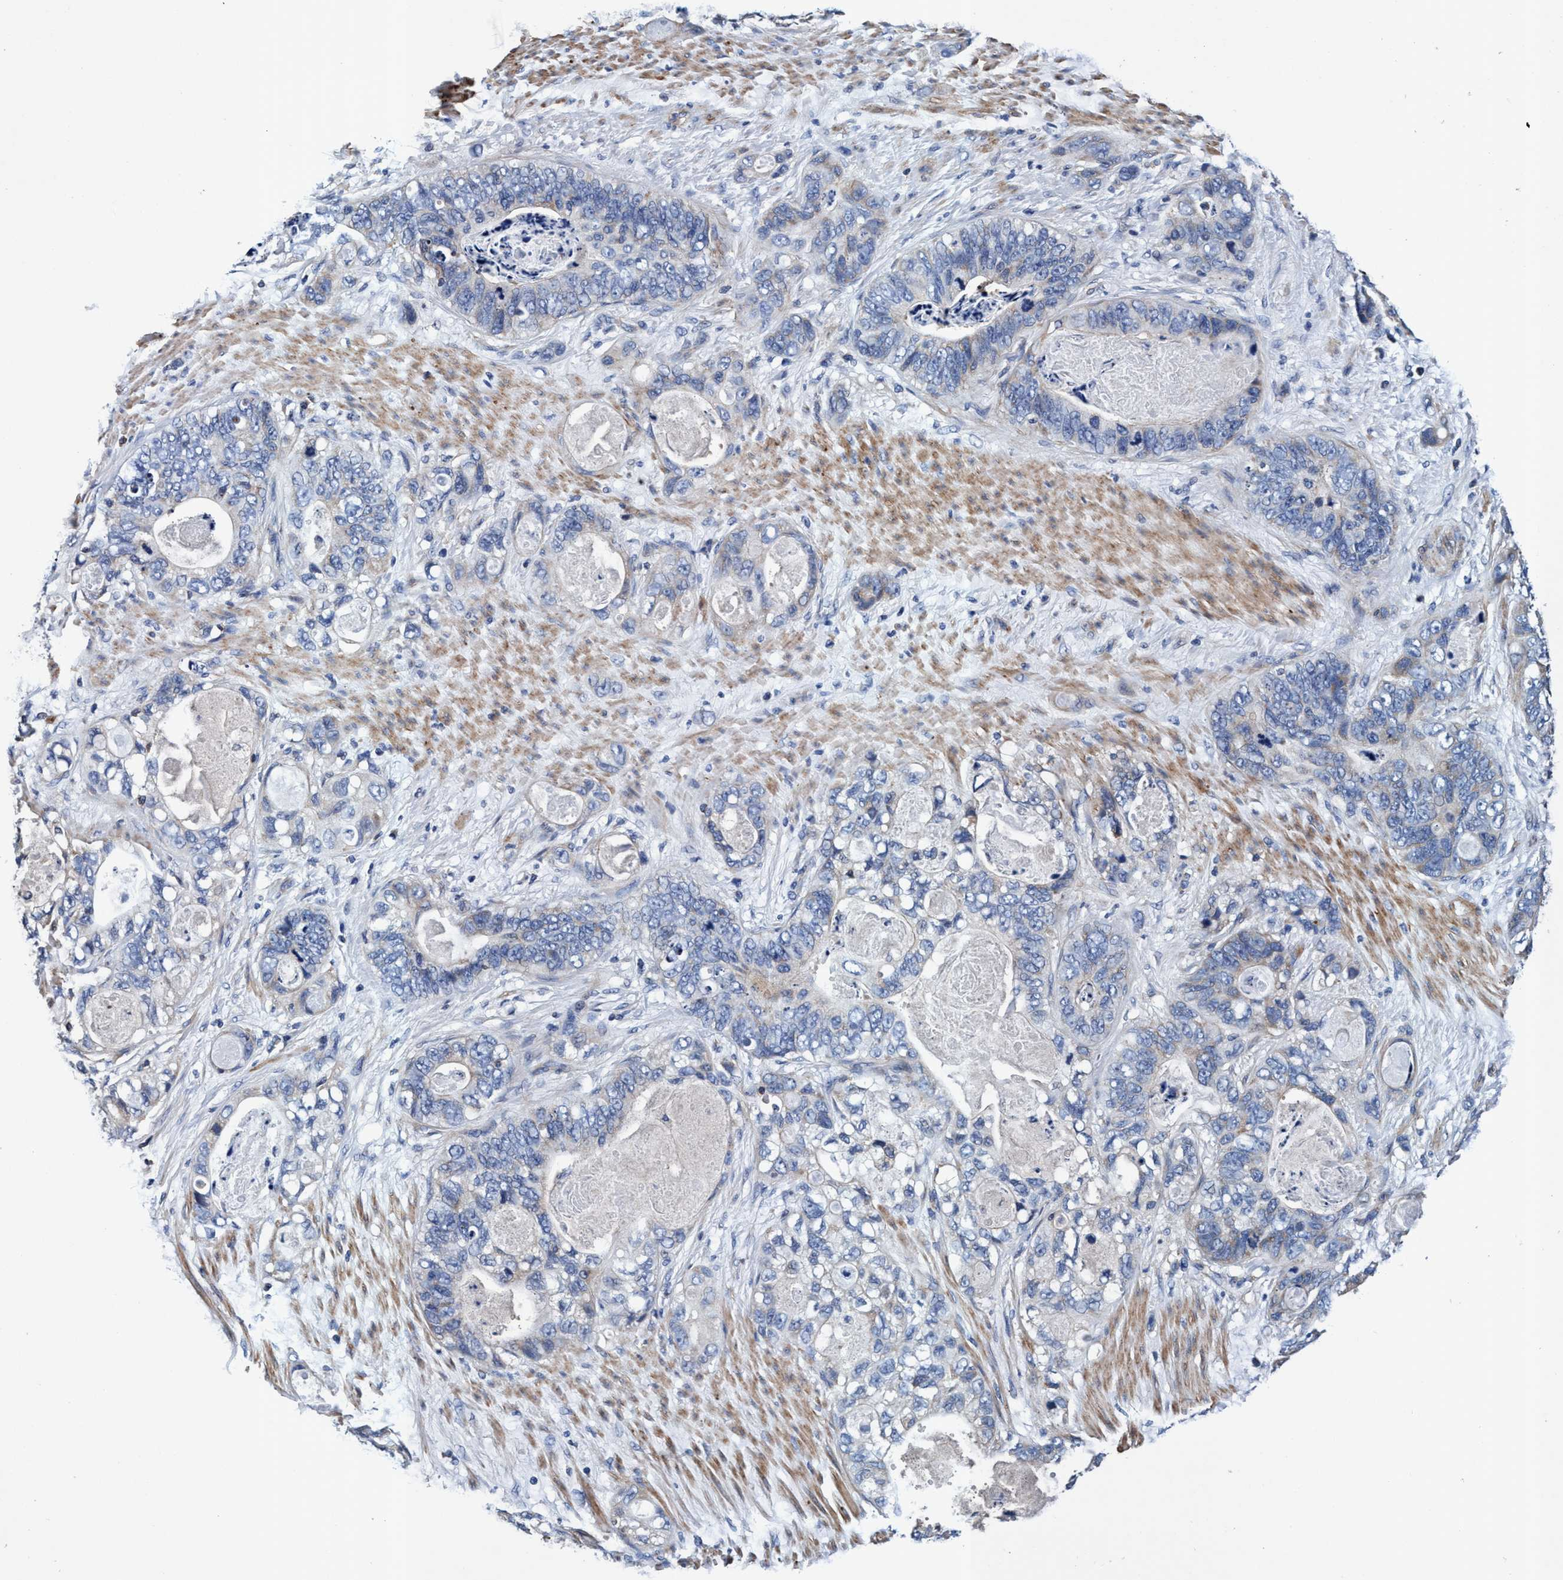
{"staining": {"intensity": "negative", "quantity": "none", "location": "none"}, "tissue": "stomach cancer", "cell_type": "Tumor cells", "image_type": "cancer", "snomed": [{"axis": "morphology", "description": "Normal tissue, NOS"}, {"axis": "morphology", "description": "Adenocarcinoma, NOS"}, {"axis": "topography", "description": "Stomach"}], "caption": "IHC histopathology image of human stomach adenocarcinoma stained for a protein (brown), which displays no expression in tumor cells.", "gene": "RNF208", "patient": {"sex": "female", "age": 89}}